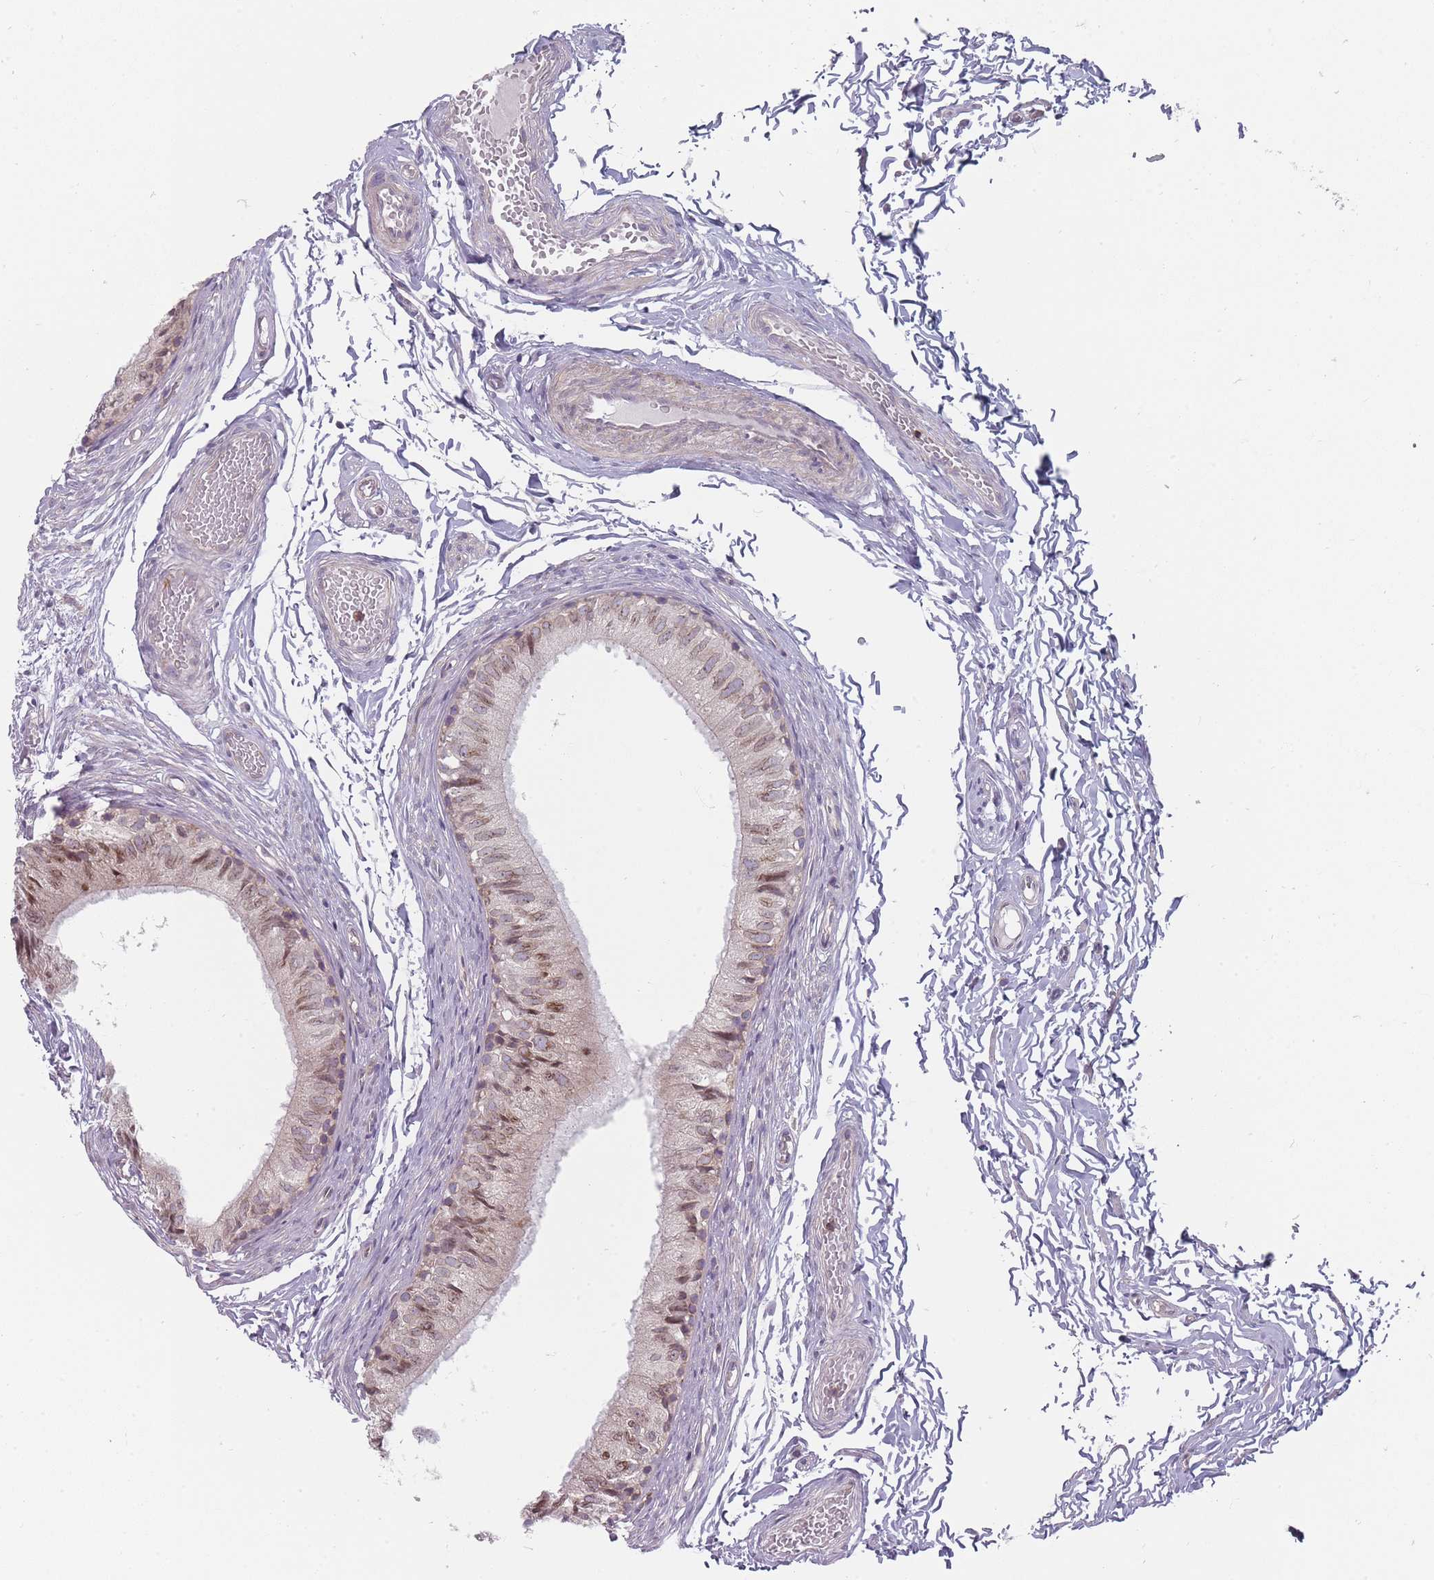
{"staining": {"intensity": "moderate", "quantity": "<25%", "location": "cytoplasmic/membranous,nuclear"}, "tissue": "epididymis", "cell_type": "Glandular cells", "image_type": "normal", "snomed": [{"axis": "morphology", "description": "Normal tissue, NOS"}, {"axis": "topography", "description": "Epididymis"}], "caption": "Benign epididymis shows moderate cytoplasmic/membranous,nuclear staining in about <25% of glandular cells.", "gene": "PCDH12", "patient": {"sex": "male", "age": 37}}